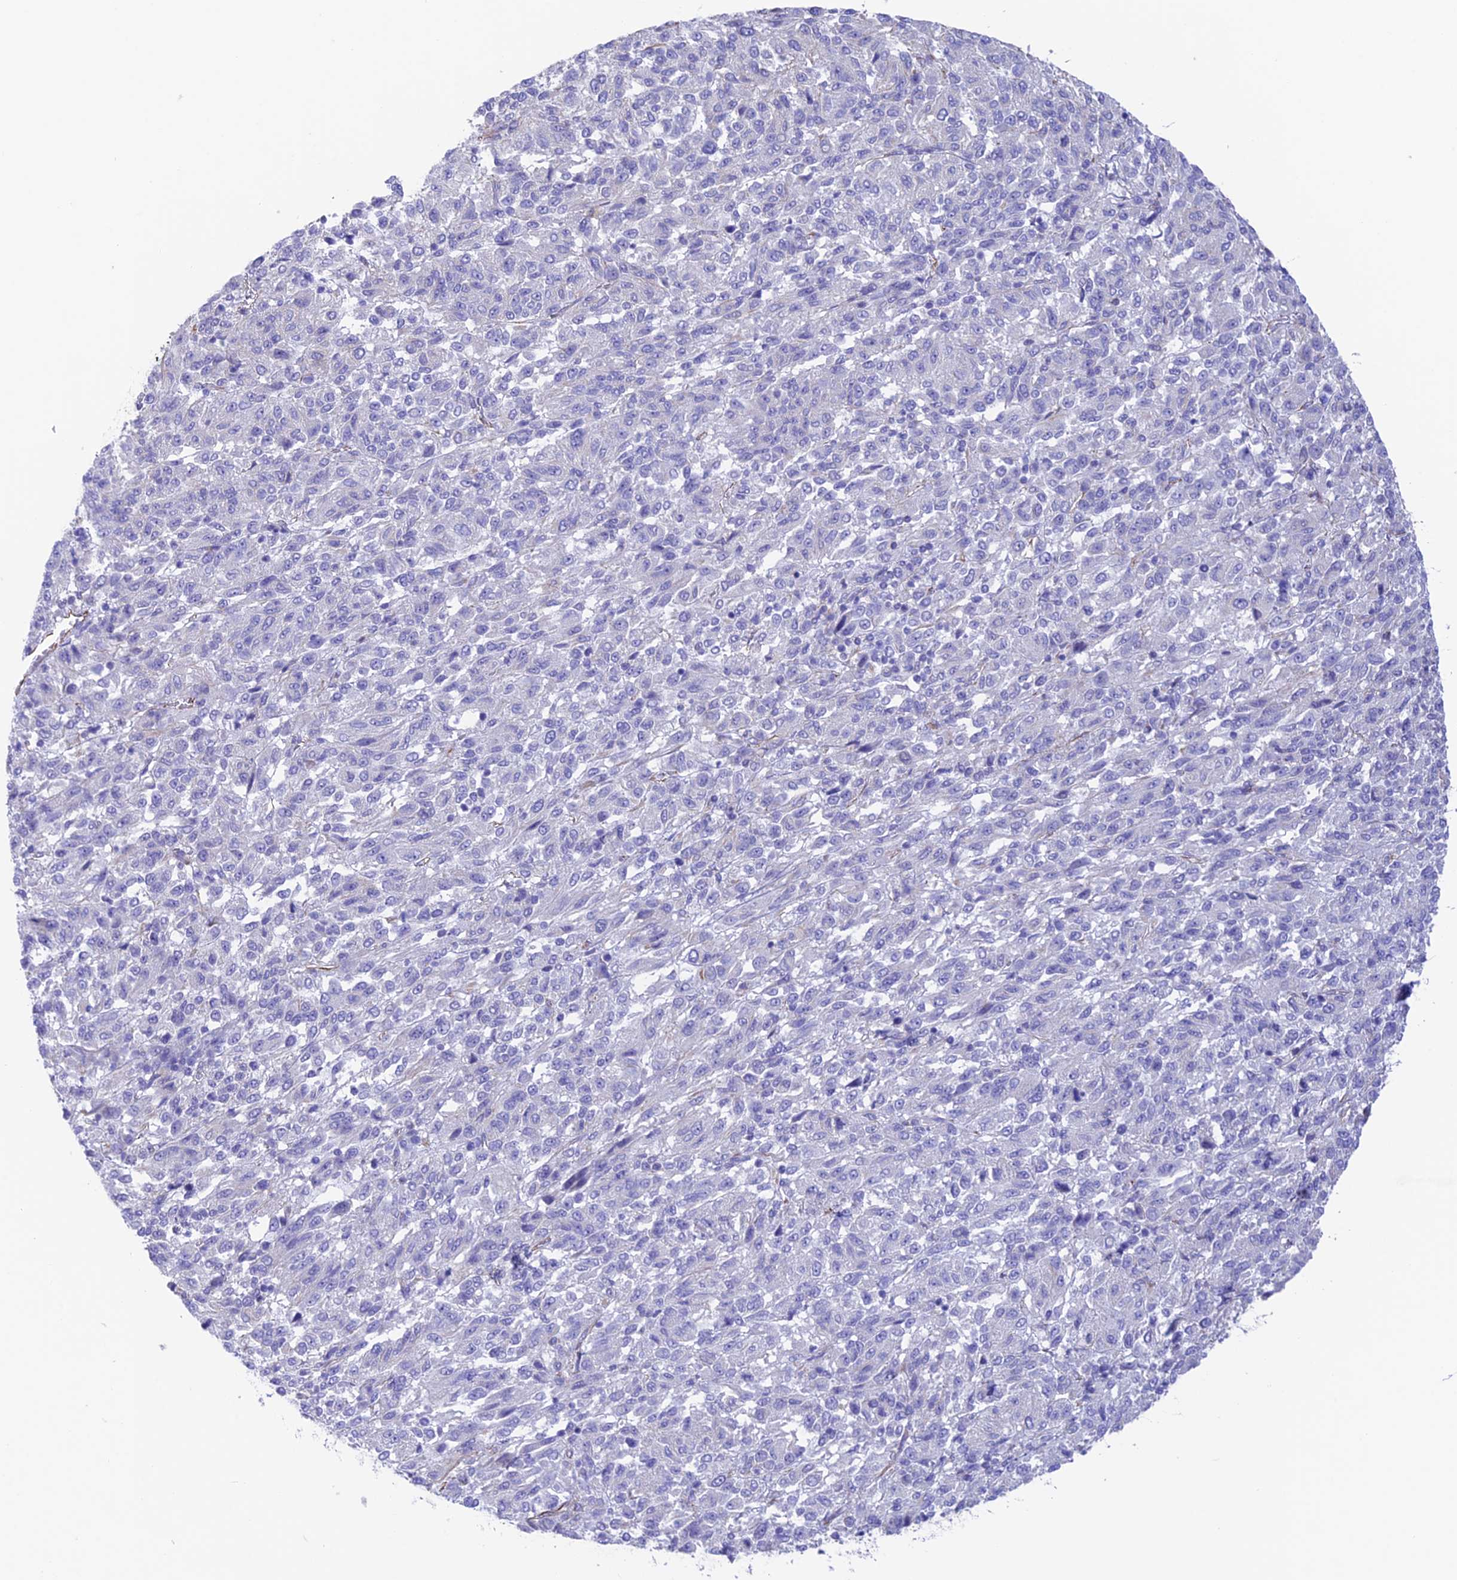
{"staining": {"intensity": "negative", "quantity": "none", "location": "none"}, "tissue": "melanoma", "cell_type": "Tumor cells", "image_type": "cancer", "snomed": [{"axis": "morphology", "description": "Malignant melanoma, Metastatic site"}, {"axis": "topography", "description": "Lung"}], "caption": "Immunohistochemical staining of malignant melanoma (metastatic site) reveals no significant staining in tumor cells.", "gene": "ZNF652", "patient": {"sex": "male", "age": 64}}